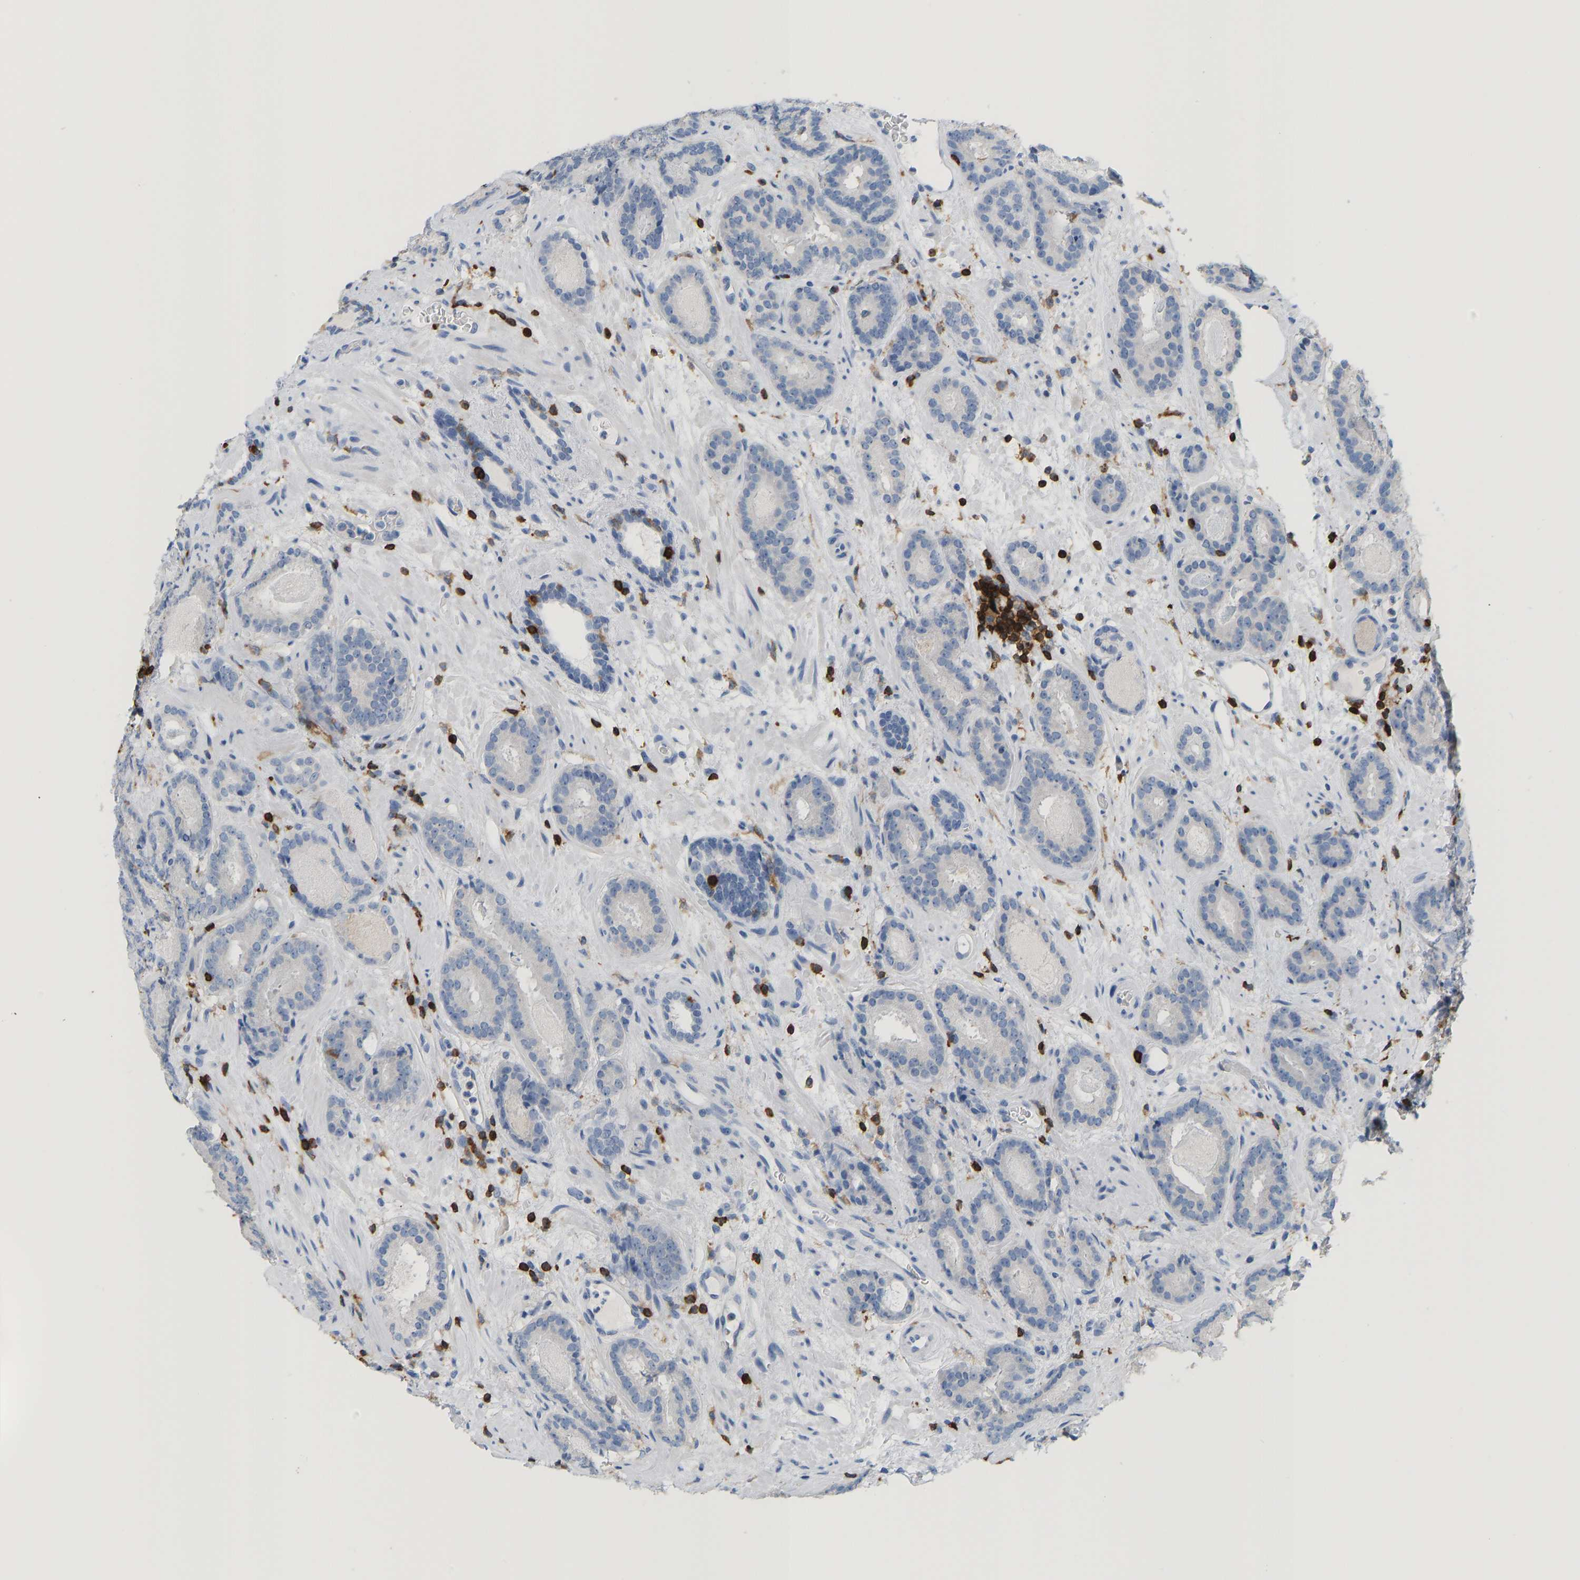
{"staining": {"intensity": "negative", "quantity": "none", "location": "none"}, "tissue": "prostate cancer", "cell_type": "Tumor cells", "image_type": "cancer", "snomed": [{"axis": "morphology", "description": "Adenocarcinoma, Low grade"}, {"axis": "topography", "description": "Prostate"}], "caption": "The immunohistochemistry photomicrograph has no significant staining in tumor cells of prostate cancer (adenocarcinoma (low-grade)) tissue. (DAB IHC visualized using brightfield microscopy, high magnification).", "gene": "EVL", "patient": {"sex": "male", "age": 69}}